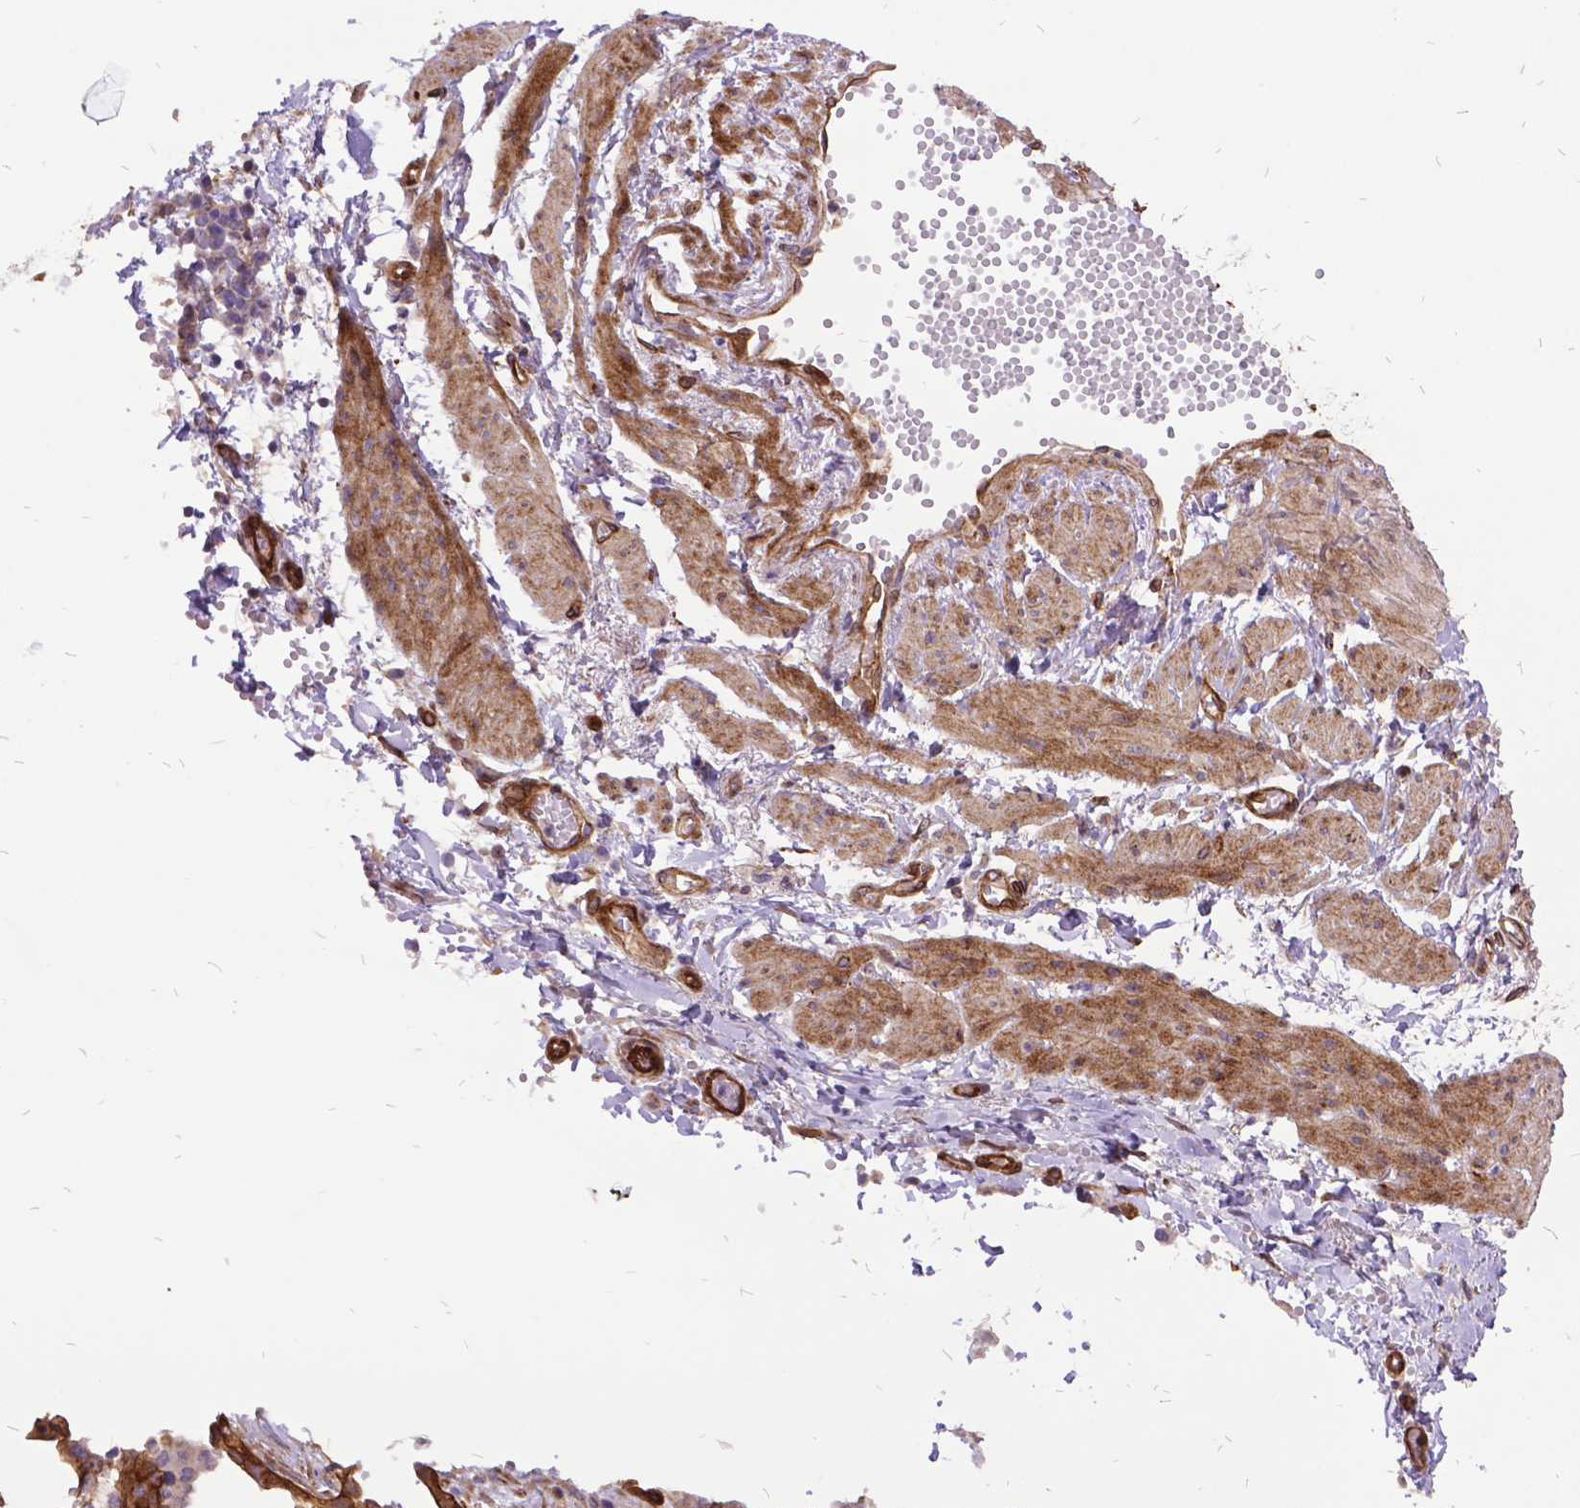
{"staining": {"intensity": "moderate", "quantity": ">75%", "location": "cytoplasmic/membranous"}, "tissue": "ovarian cancer", "cell_type": "Tumor cells", "image_type": "cancer", "snomed": [{"axis": "morphology", "description": "Cystadenocarcinoma, serous, NOS"}, {"axis": "topography", "description": "Ovary"}], "caption": "Protein staining by immunohistochemistry (IHC) displays moderate cytoplasmic/membranous staining in approximately >75% of tumor cells in ovarian cancer.", "gene": "GRB7", "patient": {"sex": "female", "age": 67}}